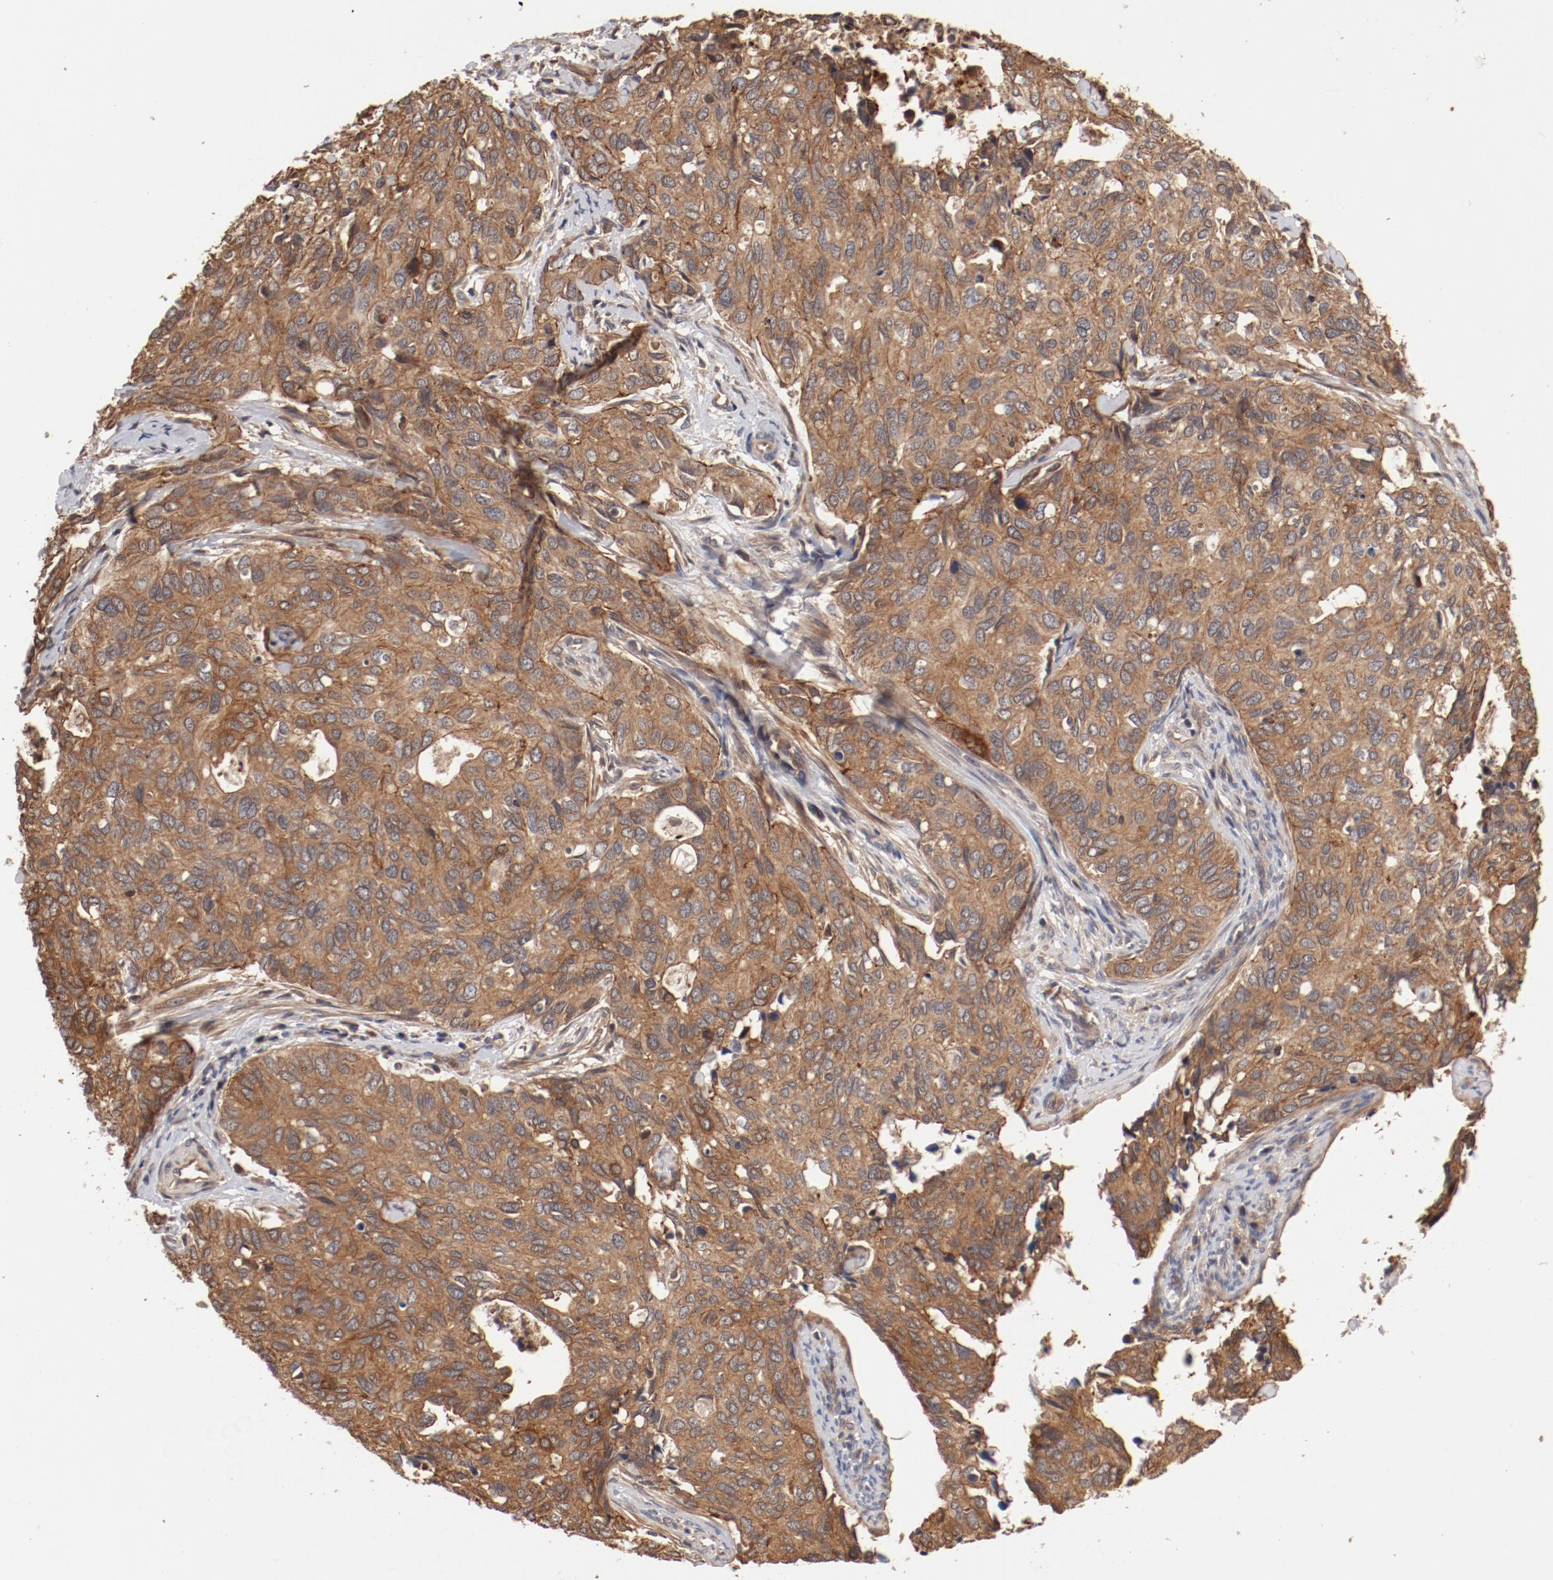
{"staining": {"intensity": "moderate", "quantity": ">75%", "location": "cytoplasmic/membranous"}, "tissue": "cervical cancer", "cell_type": "Tumor cells", "image_type": "cancer", "snomed": [{"axis": "morphology", "description": "Squamous cell carcinoma, NOS"}, {"axis": "topography", "description": "Cervix"}], "caption": "Cervical cancer was stained to show a protein in brown. There is medium levels of moderate cytoplasmic/membranous positivity in about >75% of tumor cells. The protein is shown in brown color, while the nuclei are stained blue.", "gene": "GUF1", "patient": {"sex": "female", "age": 45}}